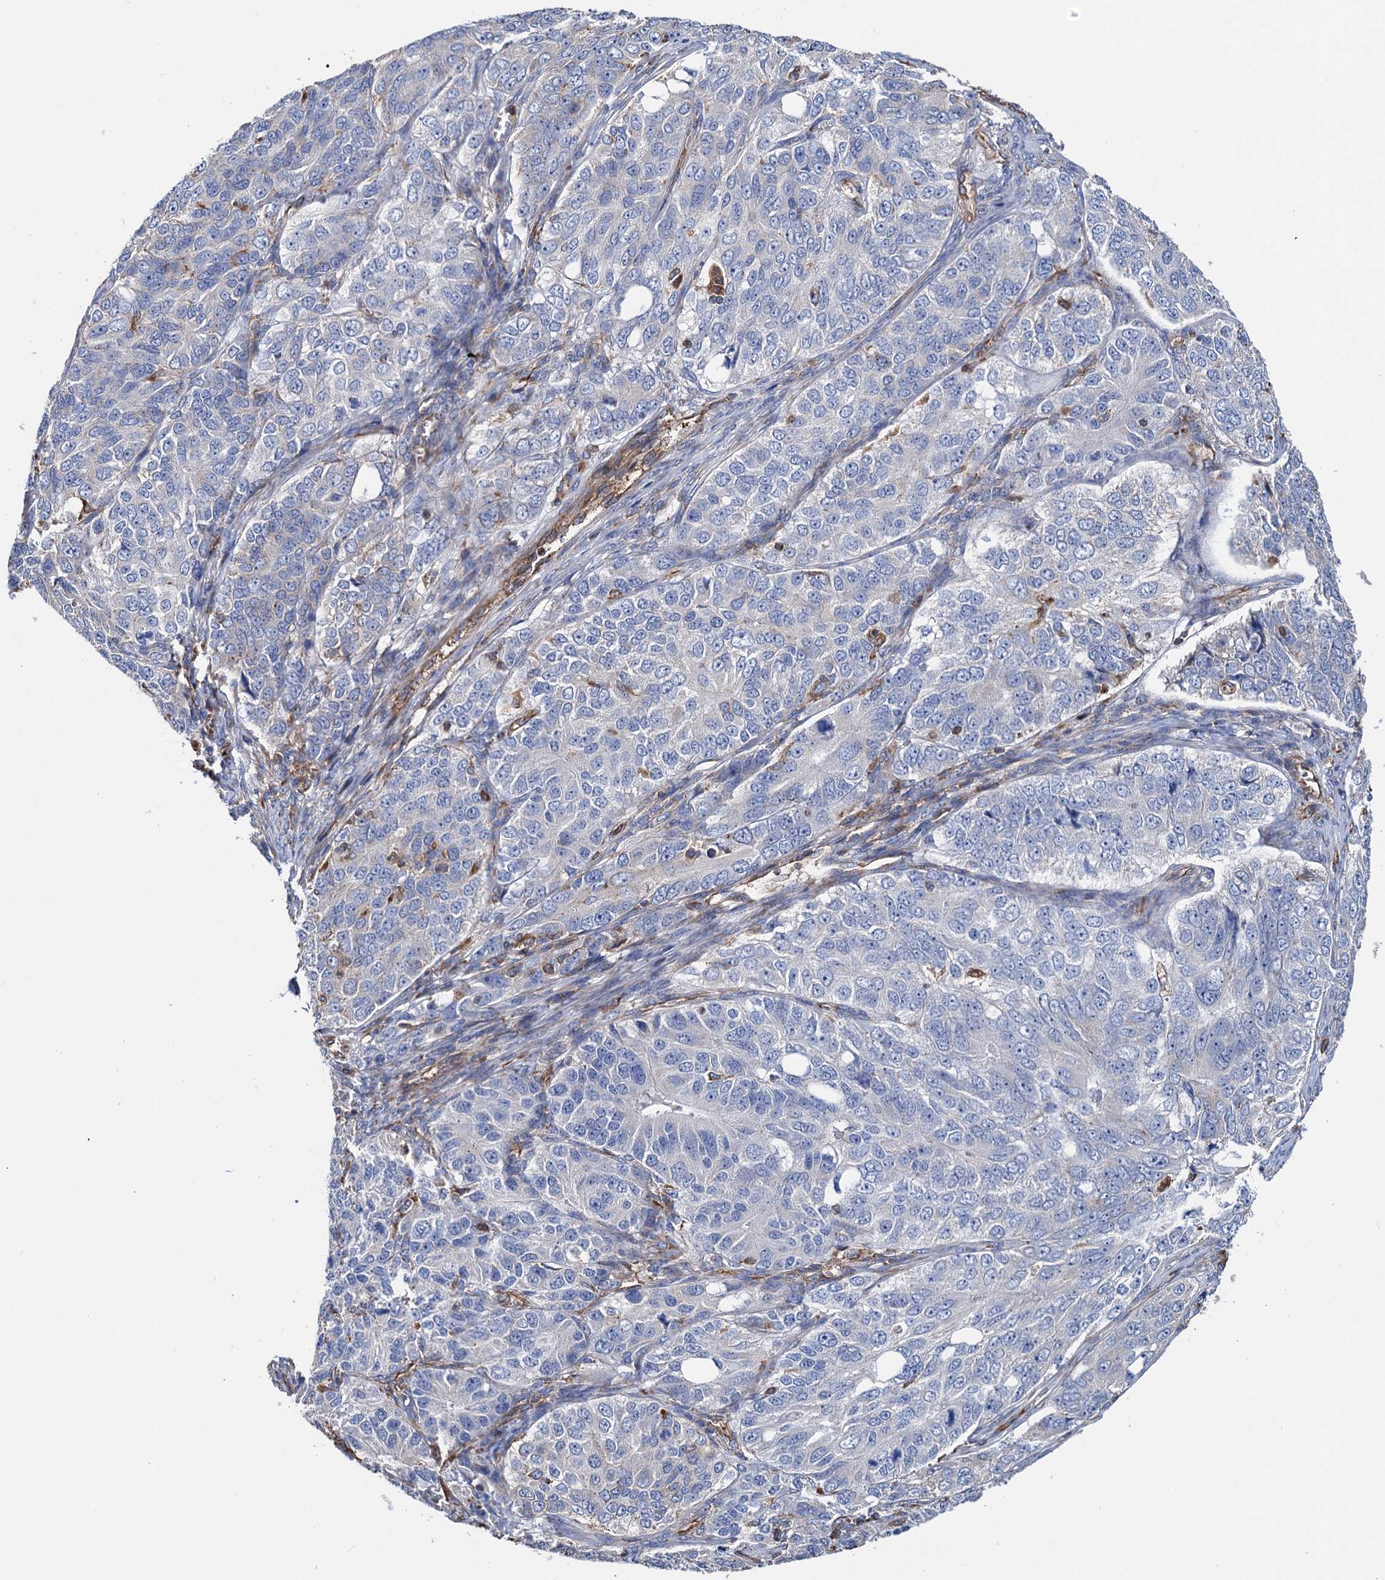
{"staining": {"intensity": "negative", "quantity": "none", "location": "none"}, "tissue": "ovarian cancer", "cell_type": "Tumor cells", "image_type": "cancer", "snomed": [{"axis": "morphology", "description": "Carcinoma, endometroid"}, {"axis": "topography", "description": "Ovary"}], "caption": "This is an IHC photomicrograph of ovarian endometroid carcinoma. There is no staining in tumor cells.", "gene": "SCPEP1", "patient": {"sex": "female", "age": 51}}